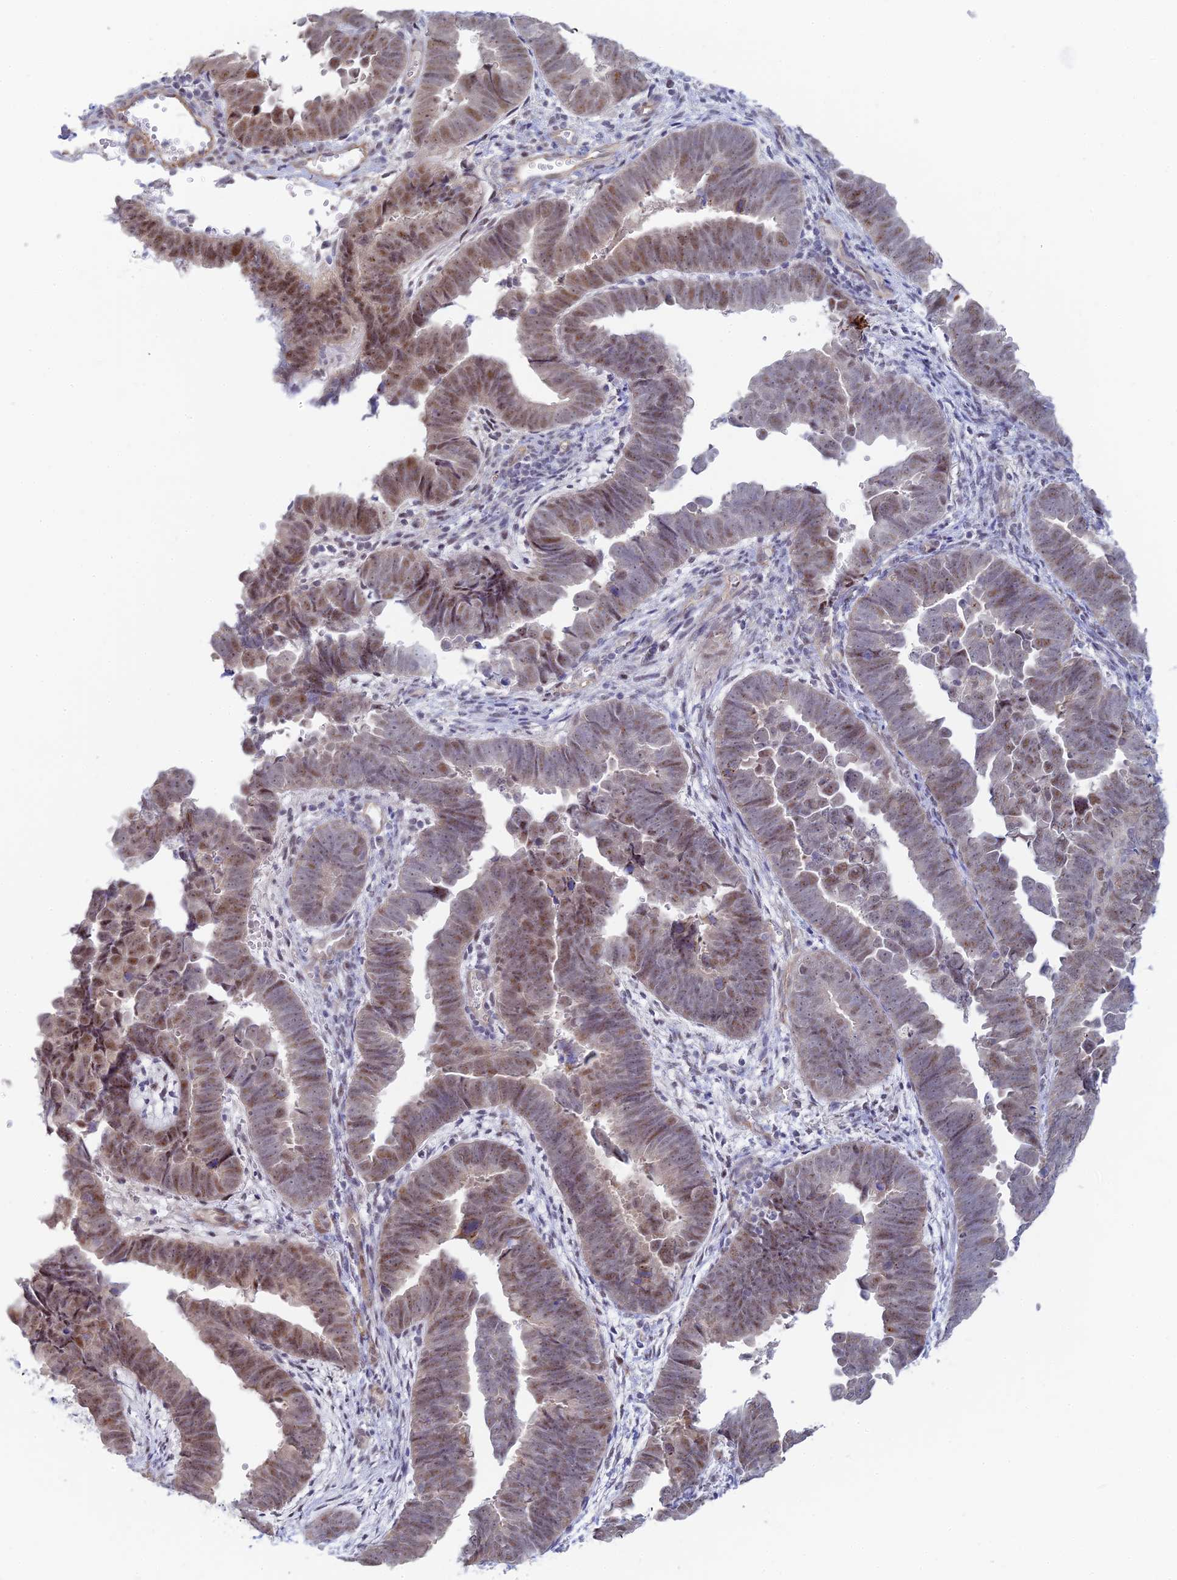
{"staining": {"intensity": "moderate", "quantity": ">75%", "location": "nuclear"}, "tissue": "endometrial cancer", "cell_type": "Tumor cells", "image_type": "cancer", "snomed": [{"axis": "morphology", "description": "Adenocarcinoma, NOS"}, {"axis": "topography", "description": "Endometrium"}], "caption": "Approximately >75% of tumor cells in human endometrial cancer (adenocarcinoma) exhibit moderate nuclear protein staining as visualized by brown immunohistochemical staining.", "gene": "CFAP92", "patient": {"sex": "female", "age": 75}}